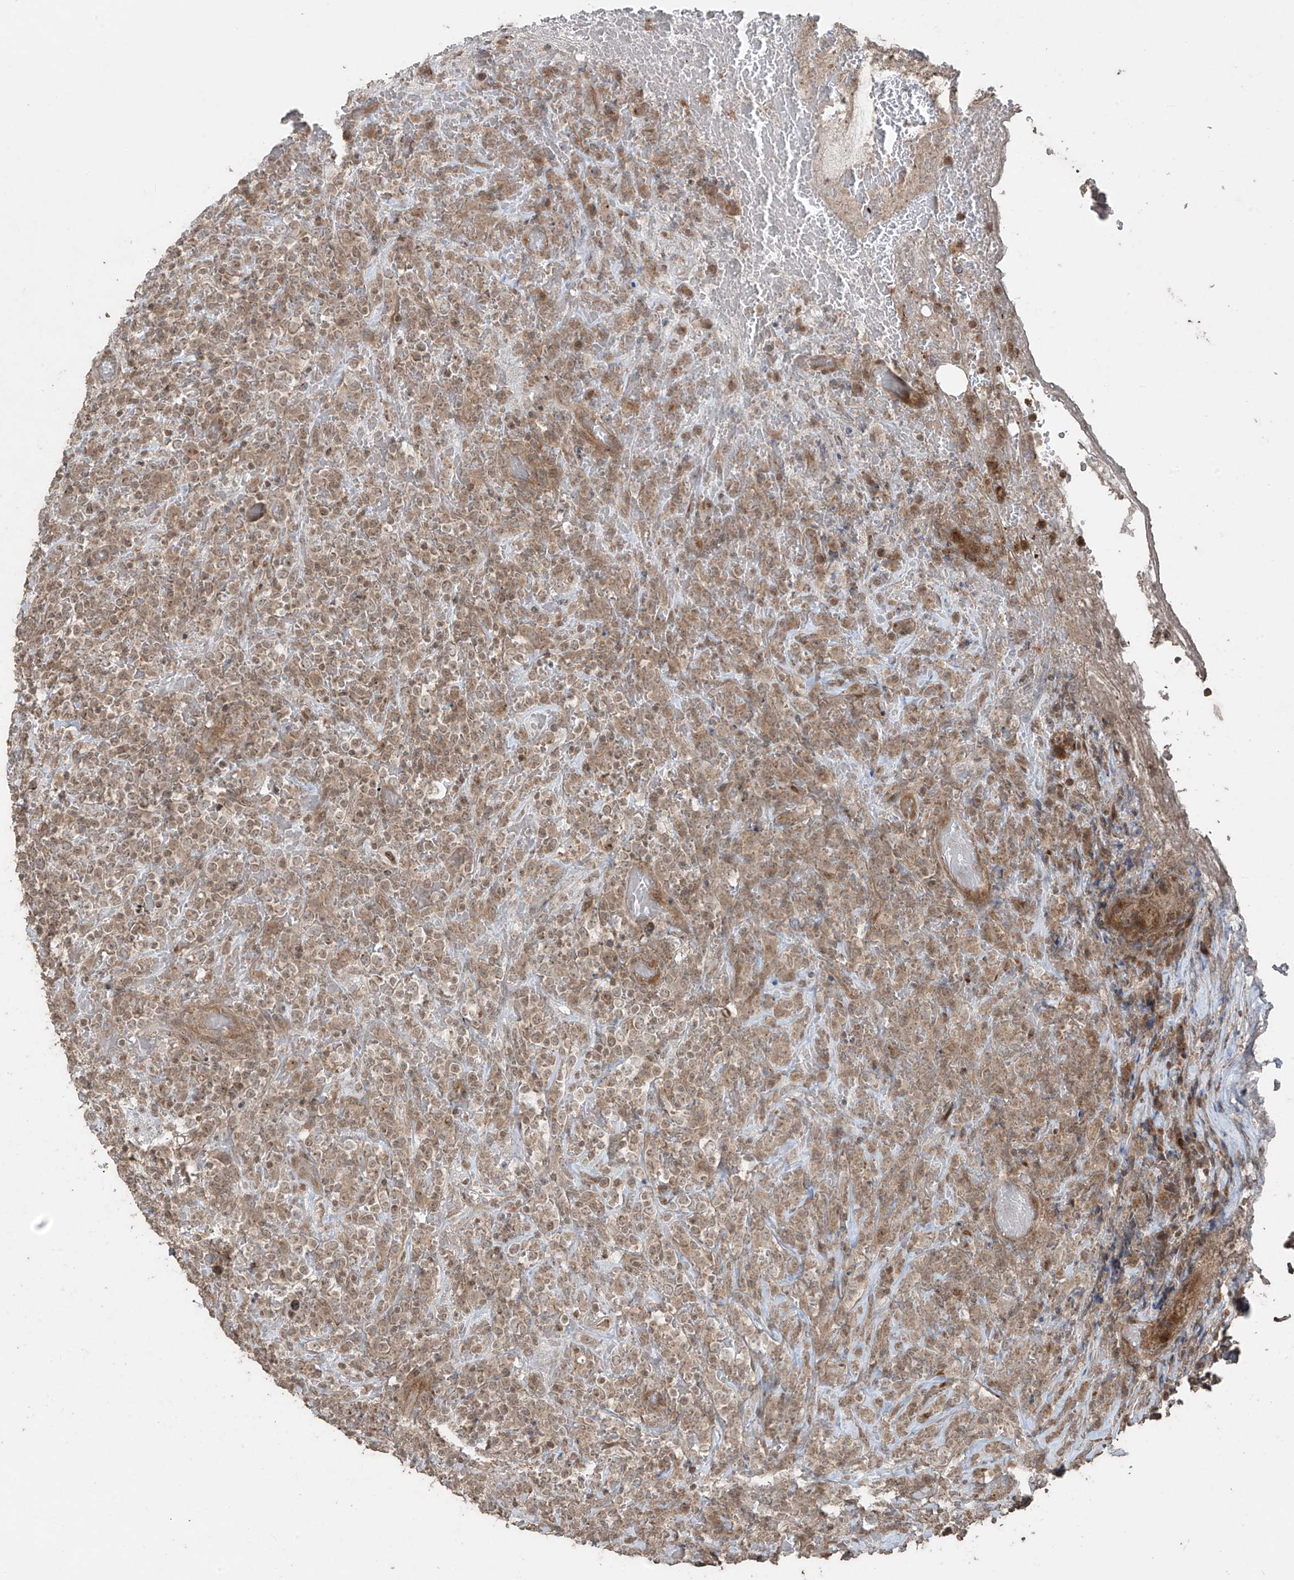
{"staining": {"intensity": "moderate", "quantity": ">75%", "location": "cytoplasmic/membranous"}, "tissue": "lymphoma", "cell_type": "Tumor cells", "image_type": "cancer", "snomed": [{"axis": "morphology", "description": "Malignant lymphoma, non-Hodgkin's type, High grade"}, {"axis": "topography", "description": "Colon"}], "caption": "Immunohistochemistry (IHC) staining of malignant lymphoma, non-Hodgkin's type (high-grade), which shows medium levels of moderate cytoplasmic/membranous staining in approximately >75% of tumor cells indicating moderate cytoplasmic/membranous protein expression. The staining was performed using DAB (3,3'-diaminobenzidine) (brown) for protein detection and nuclei were counterstained in hematoxylin (blue).", "gene": "PGPEP1", "patient": {"sex": "female", "age": 53}}